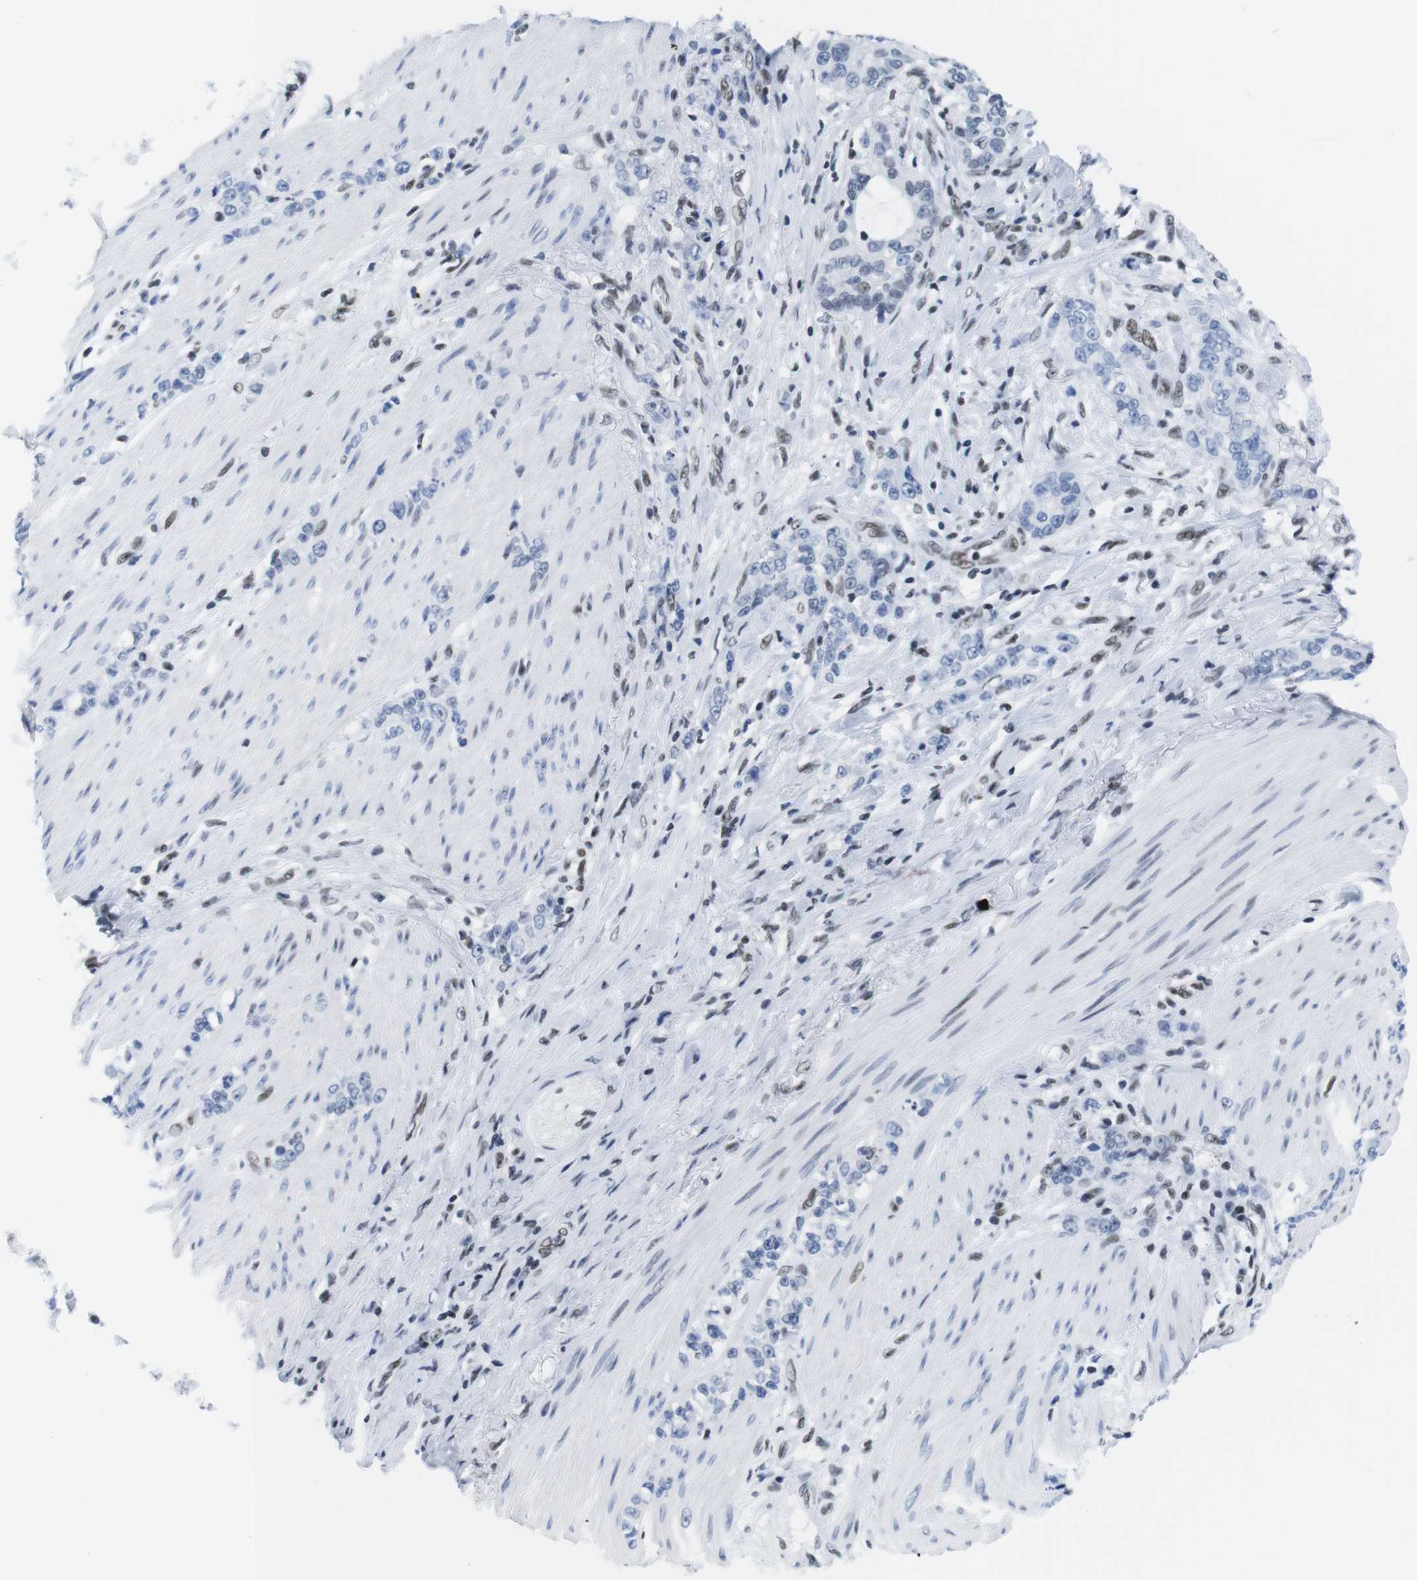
{"staining": {"intensity": "negative", "quantity": "none", "location": "none"}, "tissue": "stomach cancer", "cell_type": "Tumor cells", "image_type": "cancer", "snomed": [{"axis": "morphology", "description": "Adenocarcinoma, NOS"}, {"axis": "topography", "description": "Stomach, lower"}], "caption": "IHC of human adenocarcinoma (stomach) exhibits no positivity in tumor cells.", "gene": "IFI16", "patient": {"sex": "male", "age": 88}}